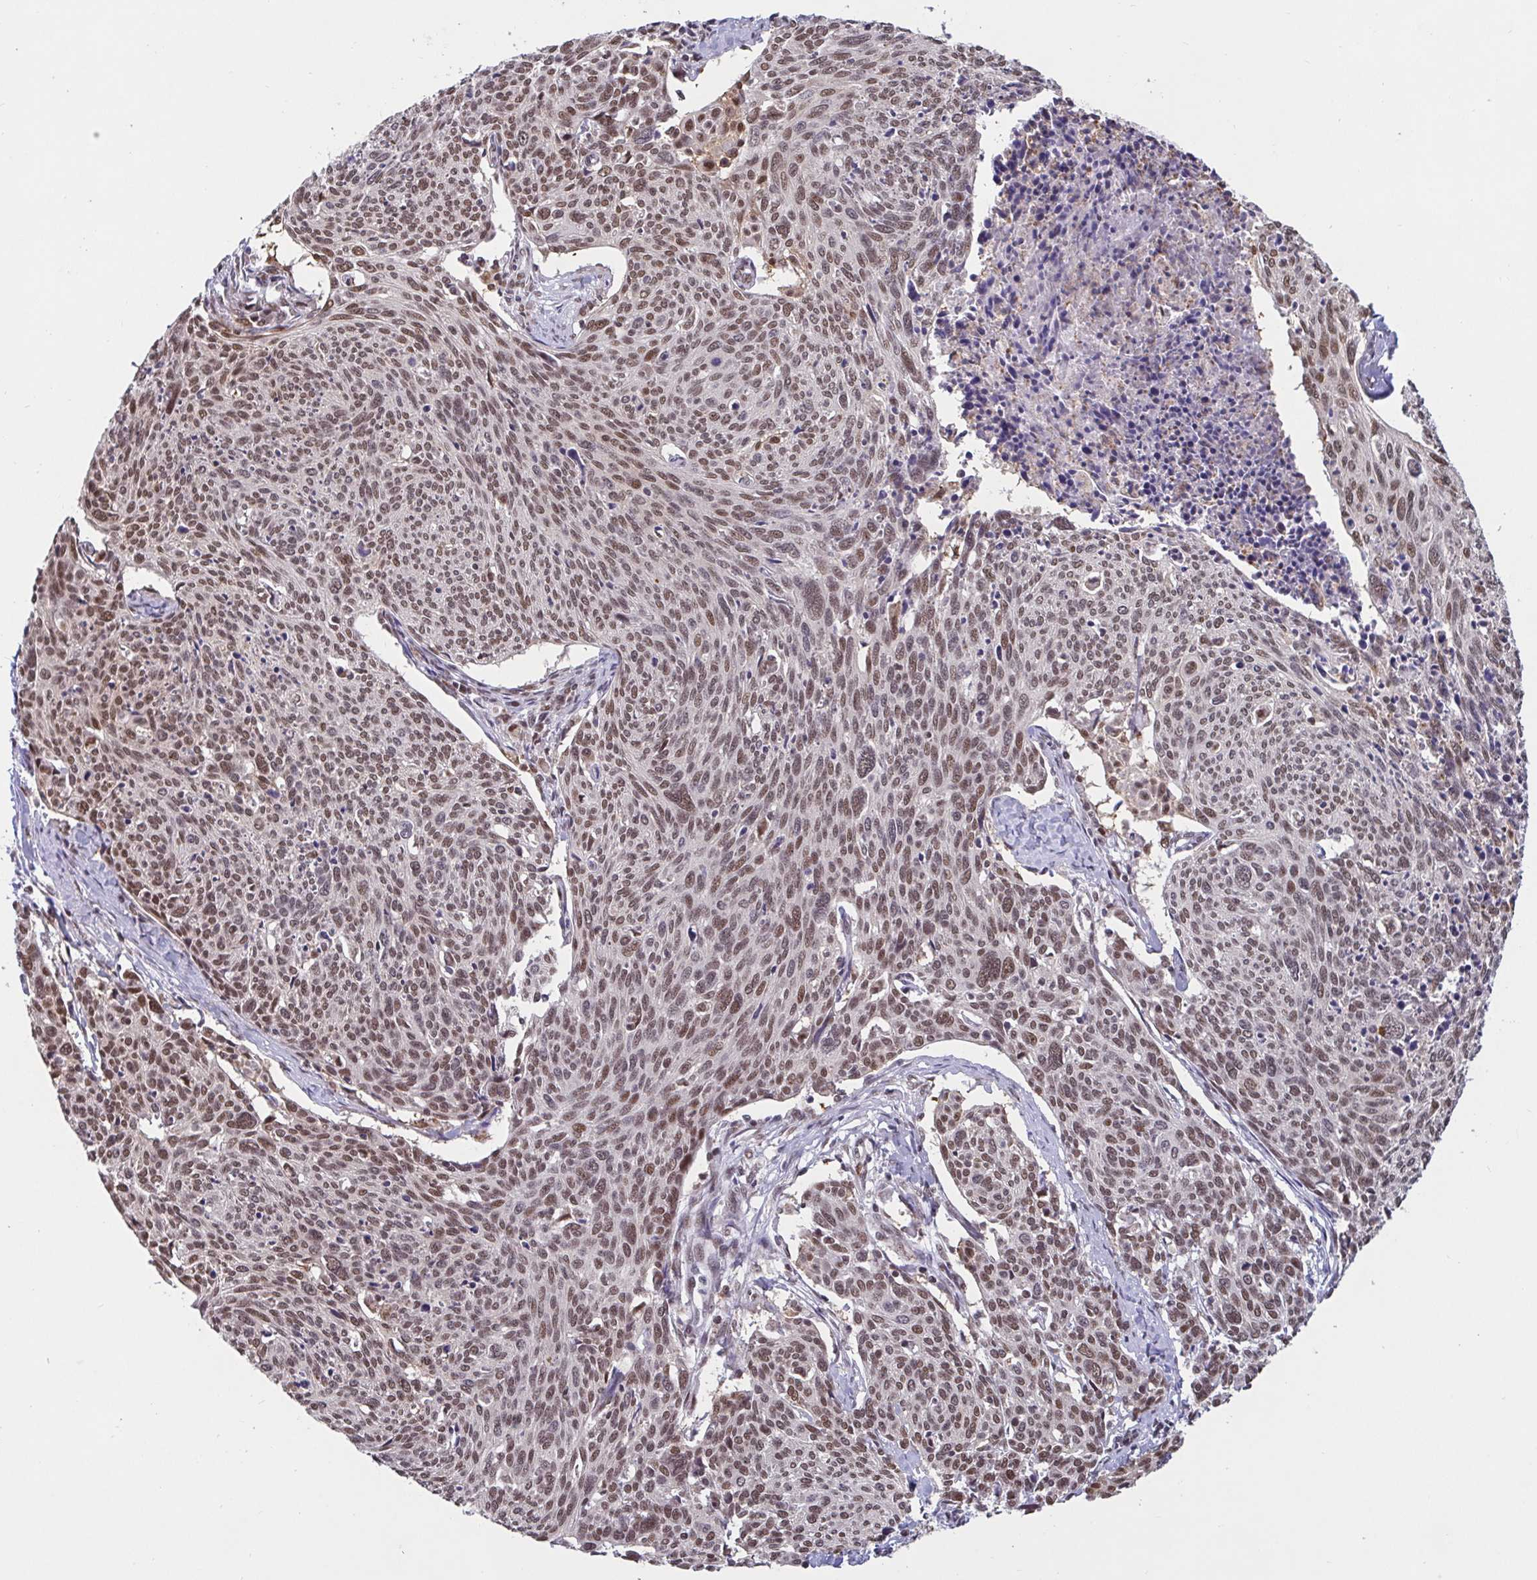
{"staining": {"intensity": "moderate", "quantity": ">75%", "location": "nuclear"}, "tissue": "cervical cancer", "cell_type": "Tumor cells", "image_type": "cancer", "snomed": [{"axis": "morphology", "description": "Squamous cell carcinoma, NOS"}, {"axis": "topography", "description": "Cervix"}], "caption": "The micrograph shows immunohistochemical staining of cervical cancer. There is moderate nuclear expression is present in about >75% of tumor cells.", "gene": "PHF10", "patient": {"sex": "female", "age": 49}}